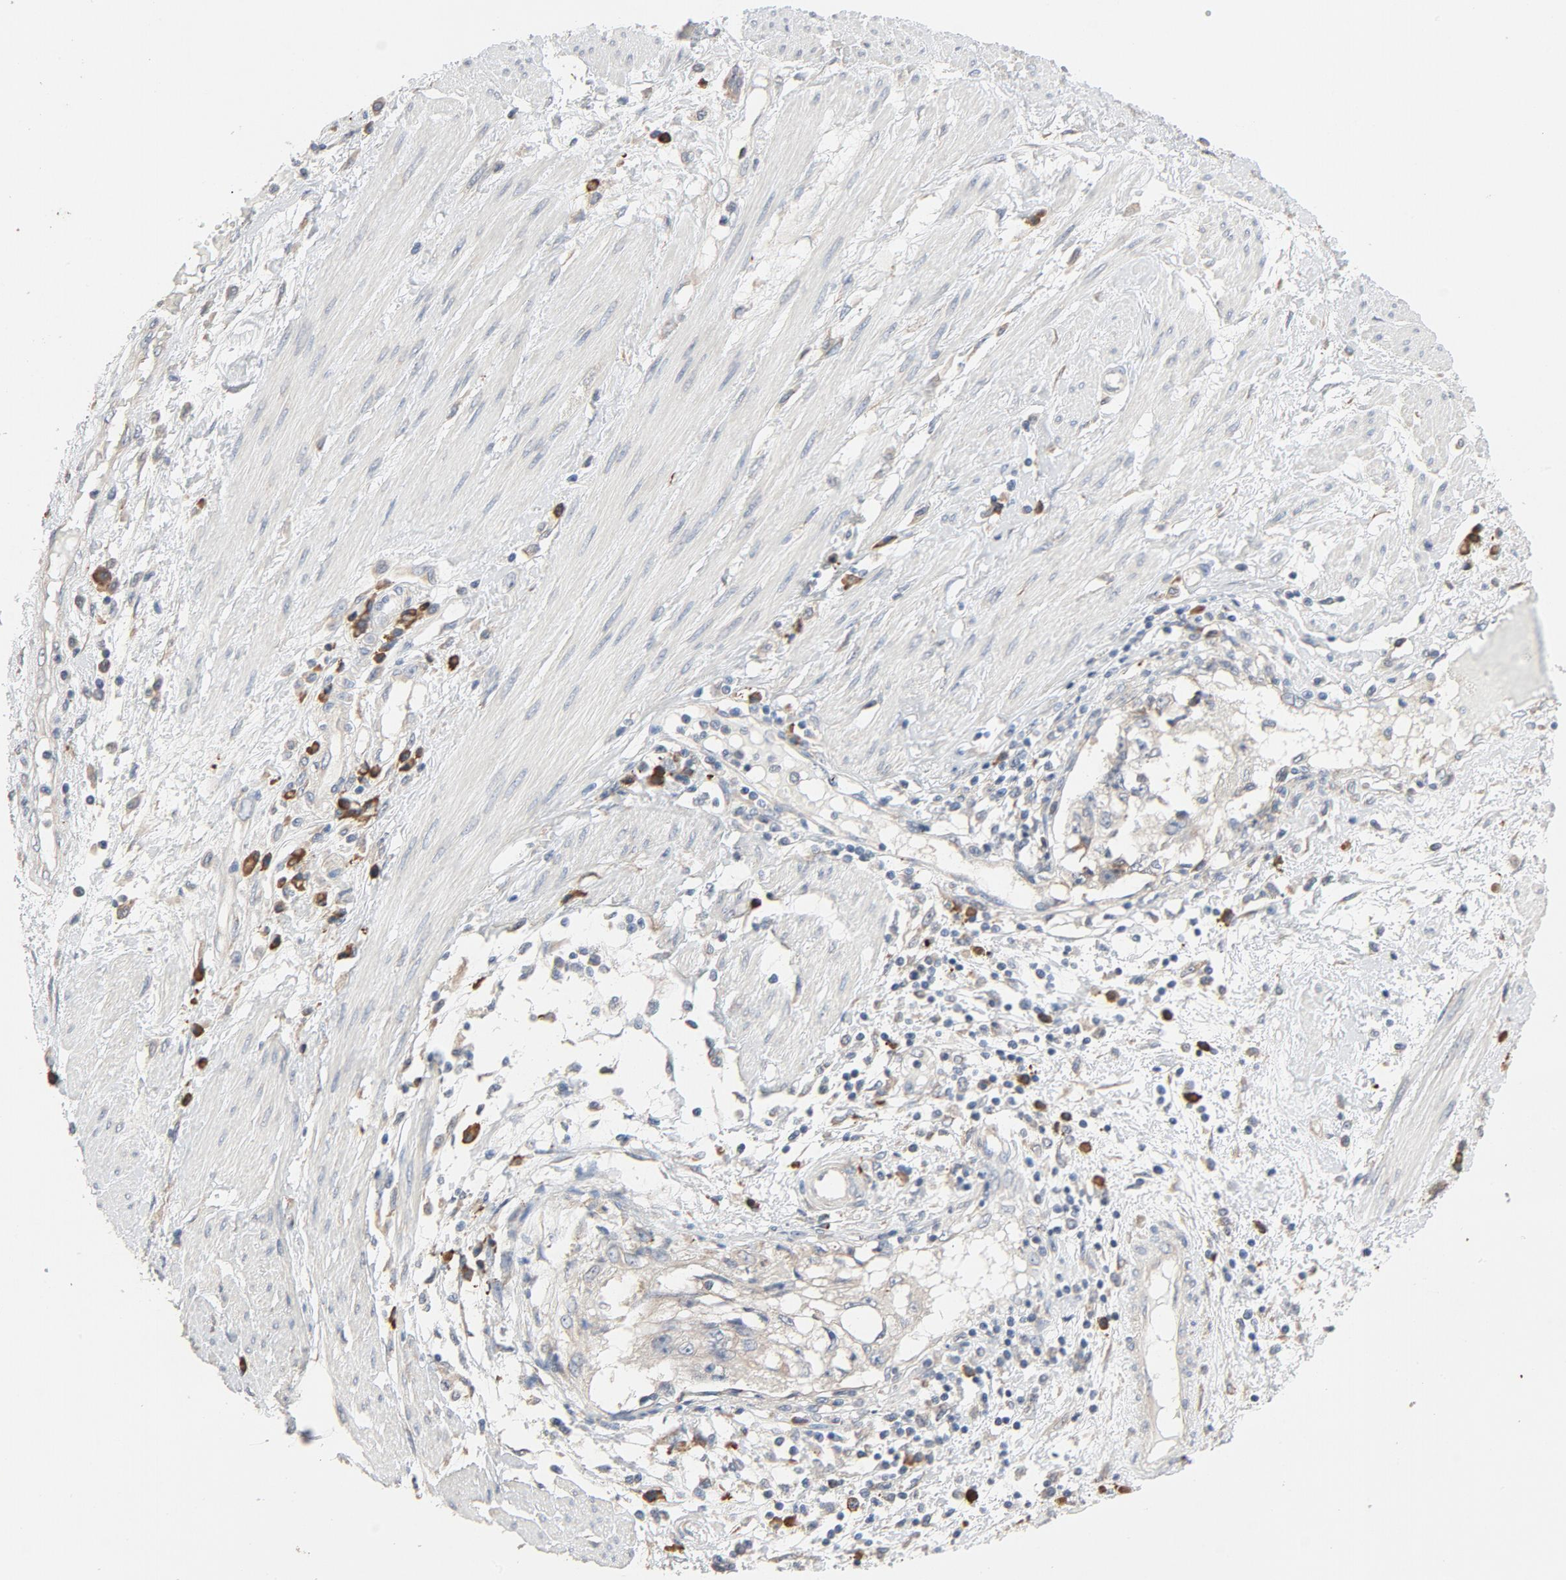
{"staining": {"intensity": "weak", "quantity": "25%-75%", "location": "cytoplasmic/membranous"}, "tissue": "cervical cancer", "cell_type": "Tumor cells", "image_type": "cancer", "snomed": [{"axis": "morphology", "description": "Squamous cell carcinoma, NOS"}, {"axis": "topography", "description": "Cervix"}], "caption": "DAB immunohistochemical staining of human cervical squamous cell carcinoma displays weak cytoplasmic/membranous protein expression in approximately 25%-75% of tumor cells.", "gene": "TLR4", "patient": {"sex": "female", "age": 57}}